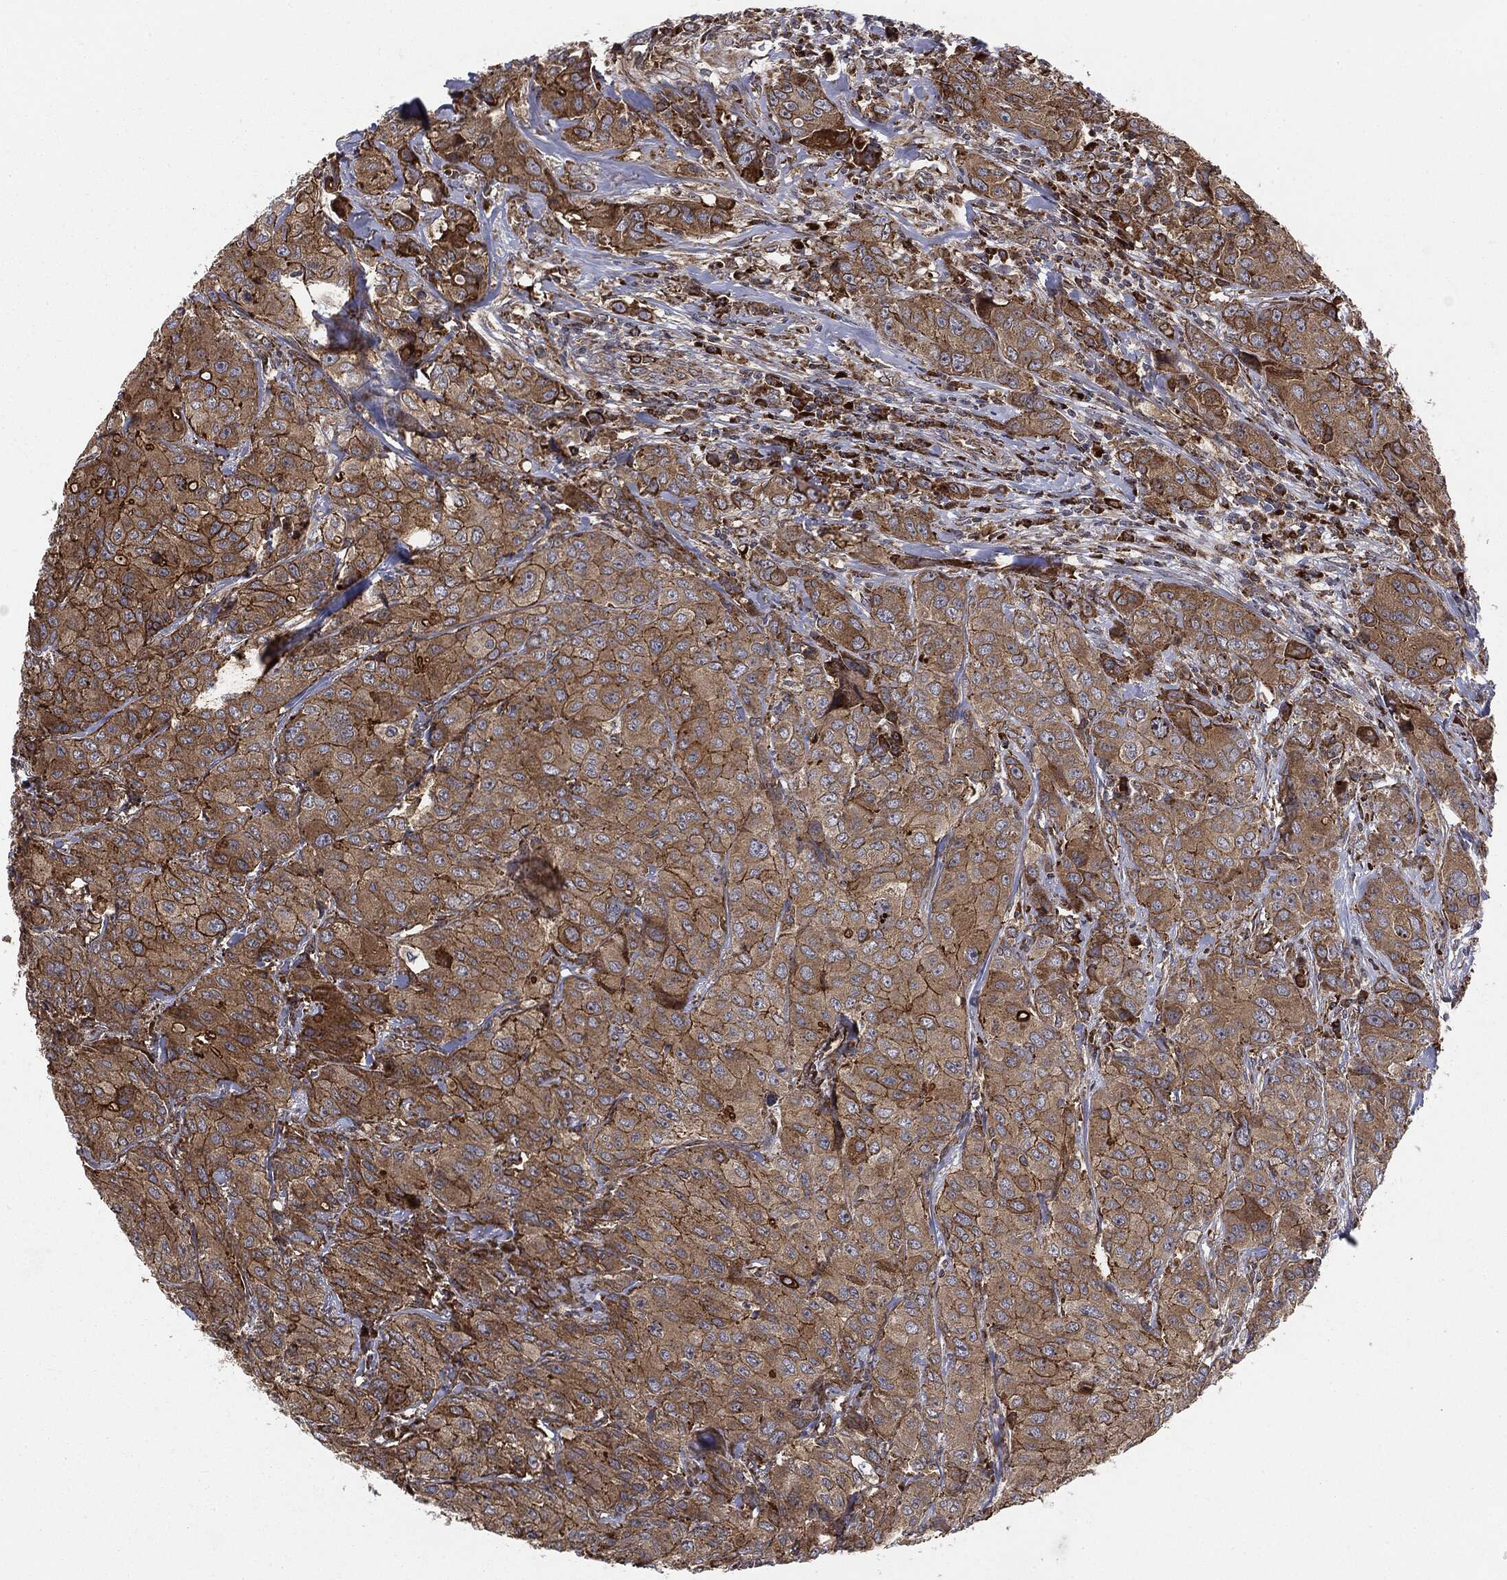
{"staining": {"intensity": "moderate", "quantity": ">75%", "location": "cytoplasmic/membranous"}, "tissue": "breast cancer", "cell_type": "Tumor cells", "image_type": "cancer", "snomed": [{"axis": "morphology", "description": "Duct carcinoma"}, {"axis": "topography", "description": "Breast"}], "caption": "The histopathology image exhibits staining of intraductal carcinoma (breast), revealing moderate cytoplasmic/membranous protein staining (brown color) within tumor cells.", "gene": "CYLD", "patient": {"sex": "female", "age": 43}}